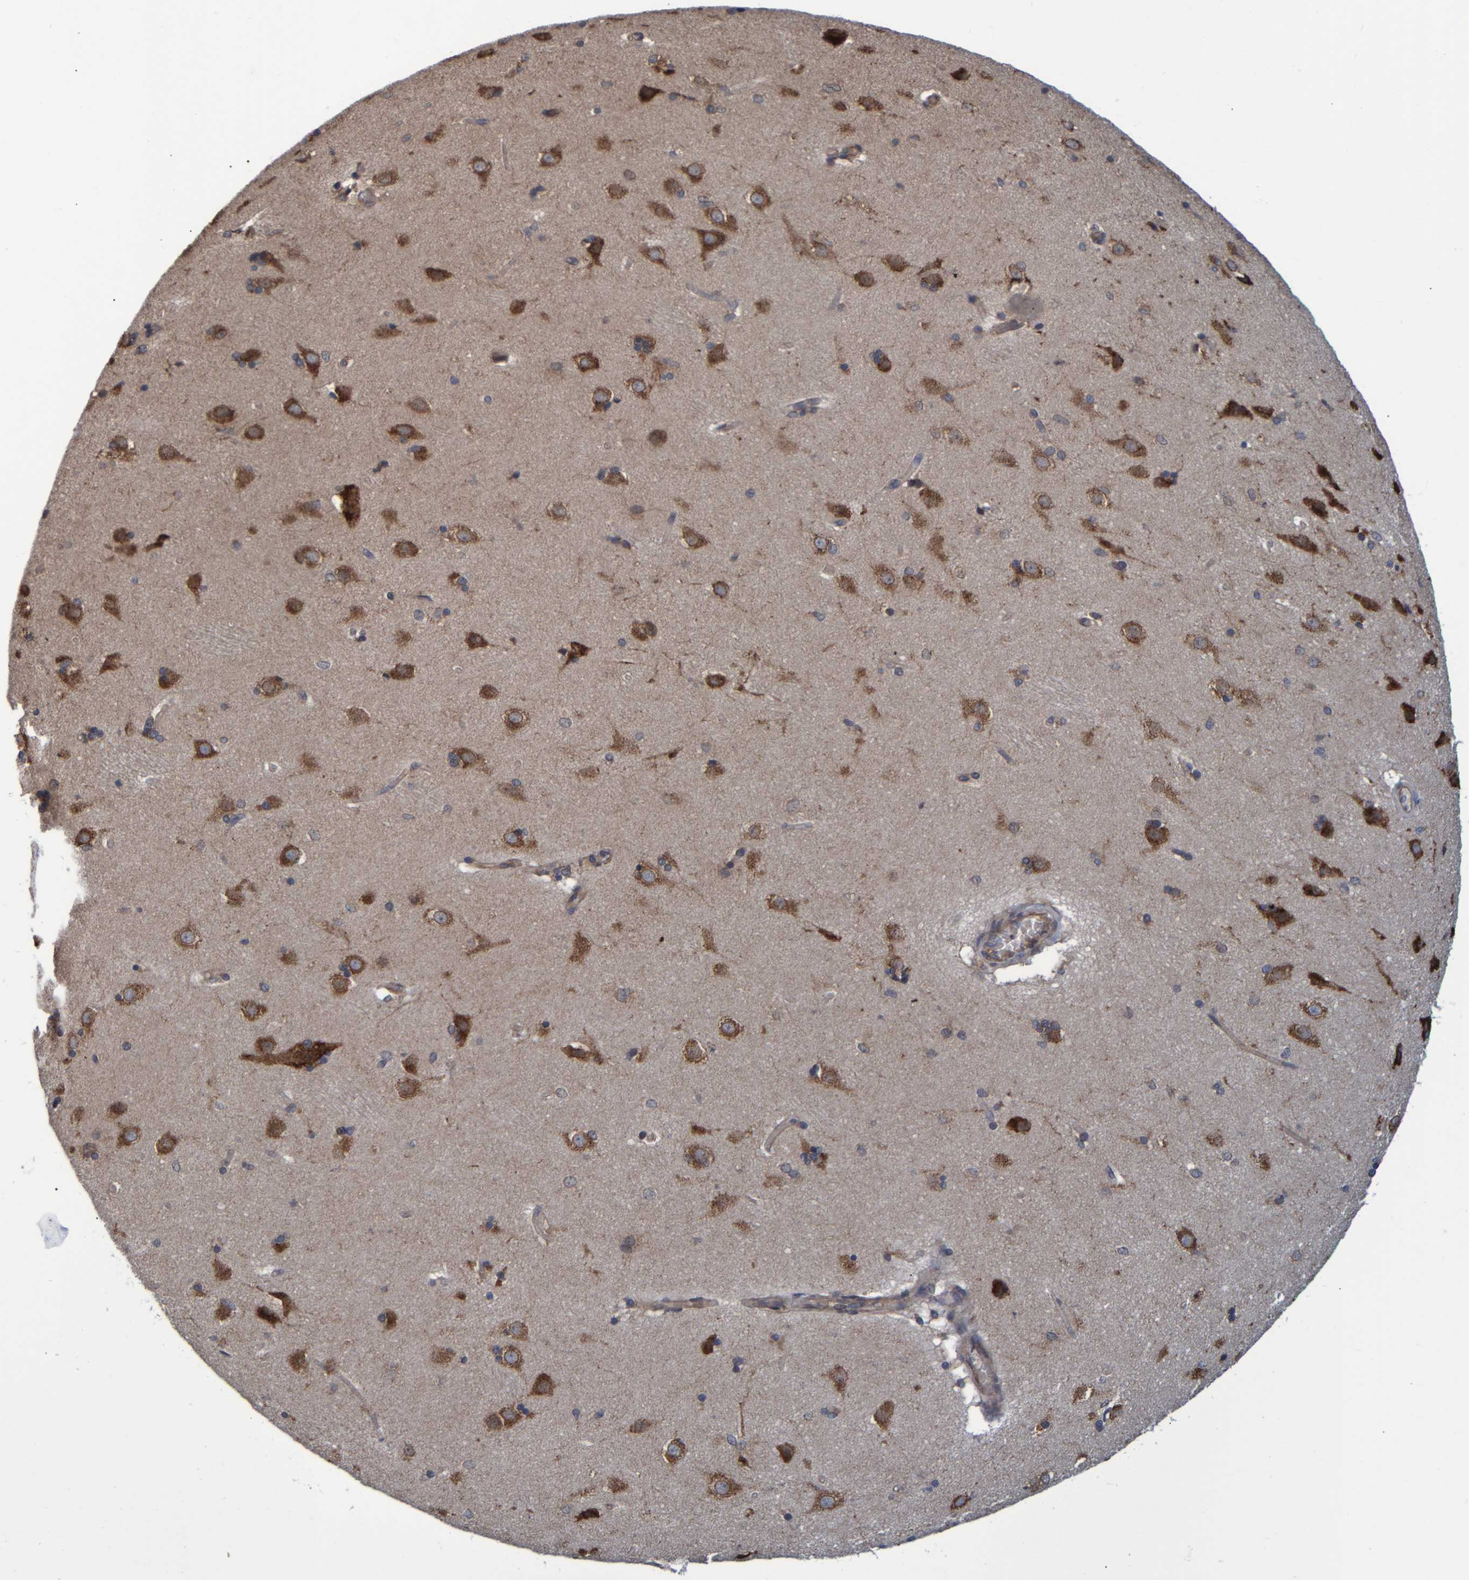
{"staining": {"intensity": "moderate", "quantity": "<25%", "location": "cytoplasmic/membranous"}, "tissue": "caudate", "cell_type": "Glial cells", "image_type": "normal", "snomed": [{"axis": "morphology", "description": "Normal tissue, NOS"}, {"axis": "topography", "description": "Lateral ventricle wall"}], "caption": "Glial cells display low levels of moderate cytoplasmic/membranous staining in about <25% of cells in unremarkable human caudate.", "gene": "SPAG5", "patient": {"sex": "female", "age": 19}}